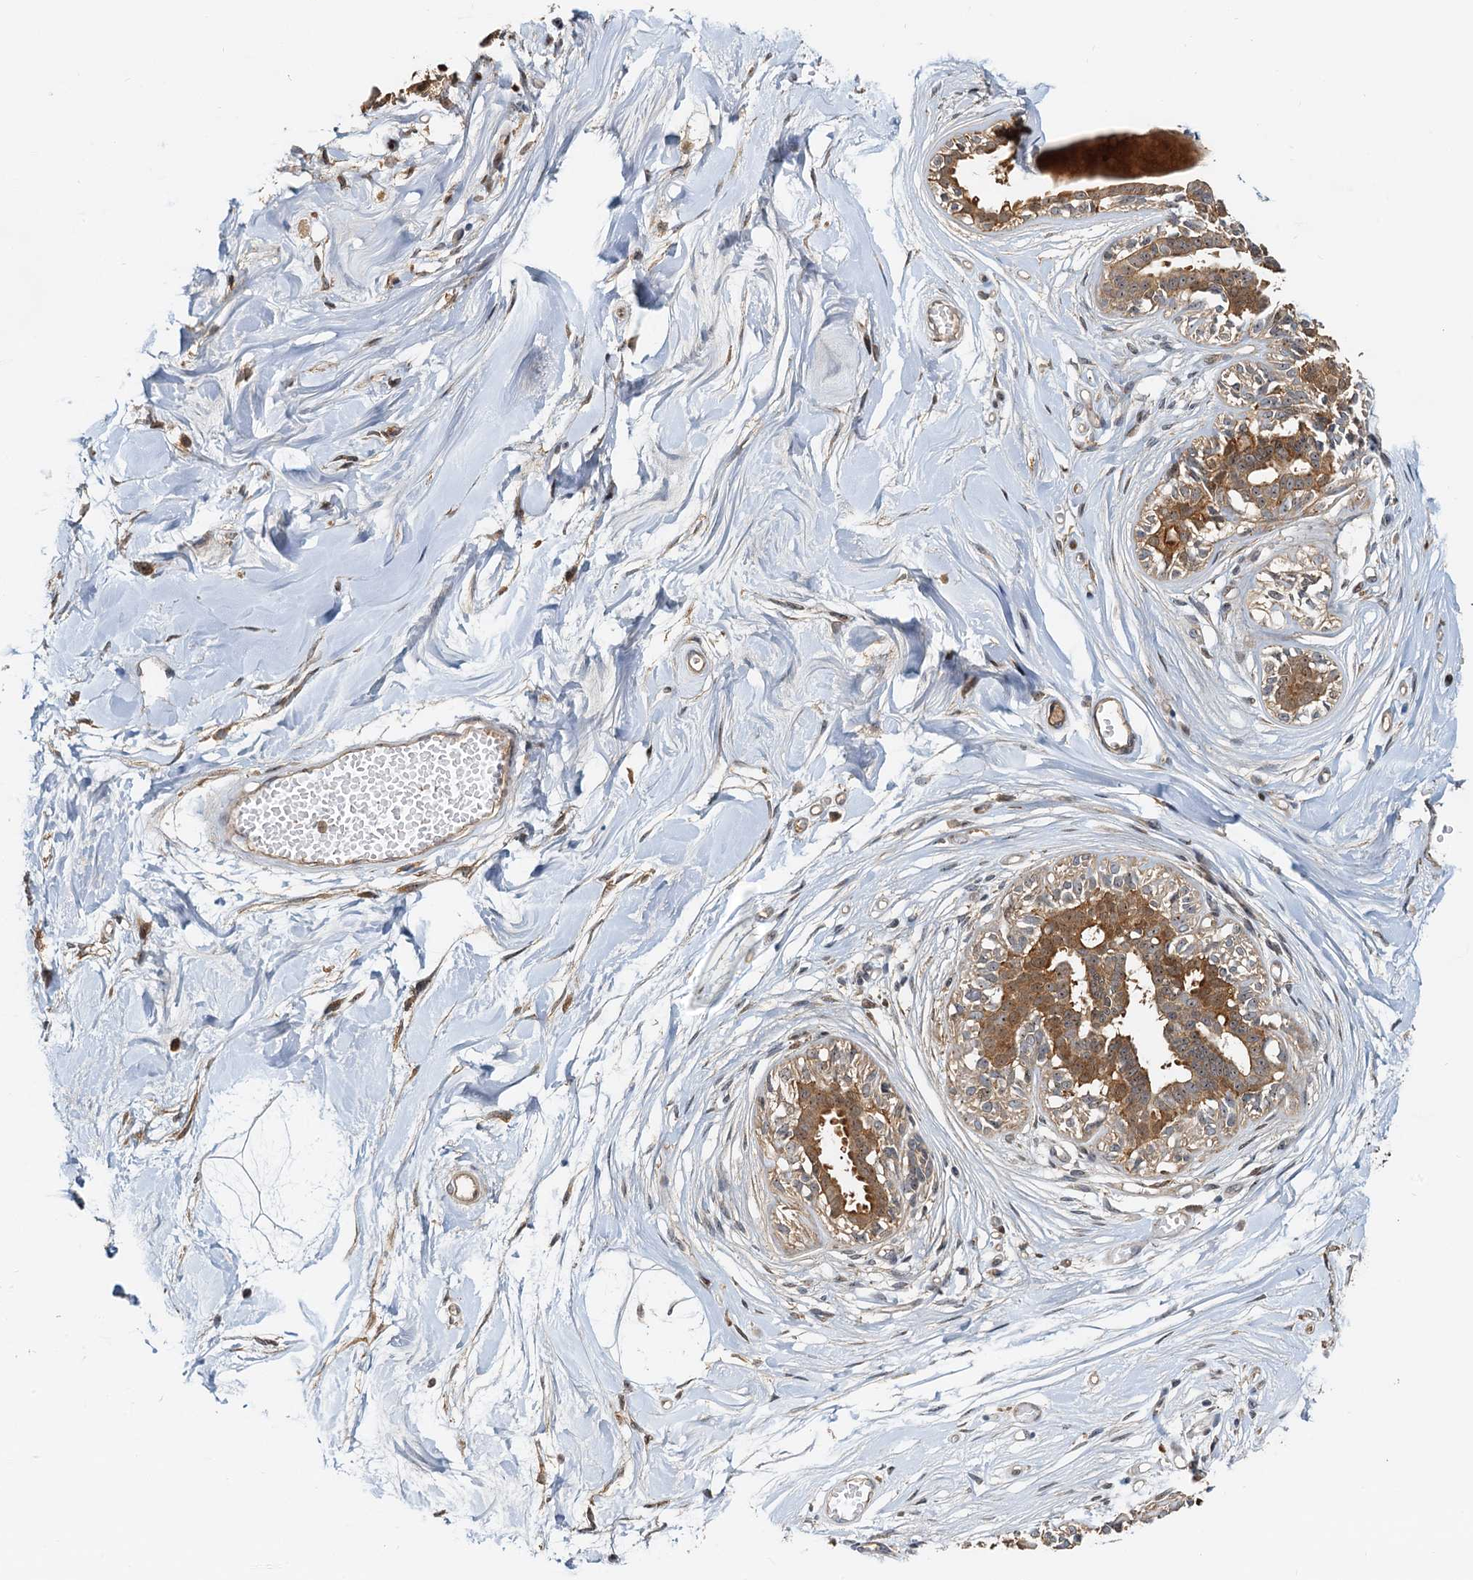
{"staining": {"intensity": "weak", "quantity": "25%-75%", "location": "cytoplasmic/membranous"}, "tissue": "breast", "cell_type": "Adipocytes", "image_type": "normal", "snomed": [{"axis": "morphology", "description": "Normal tissue, NOS"}, {"axis": "topography", "description": "Breast"}], "caption": "DAB immunohistochemical staining of unremarkable human breast displays weak cytoplasmic/membranous protein positivity in approximately 25%-75% of adipocytes.", "gene": "TOLLIP", "patient": {"sex": "female", "age": 45}}